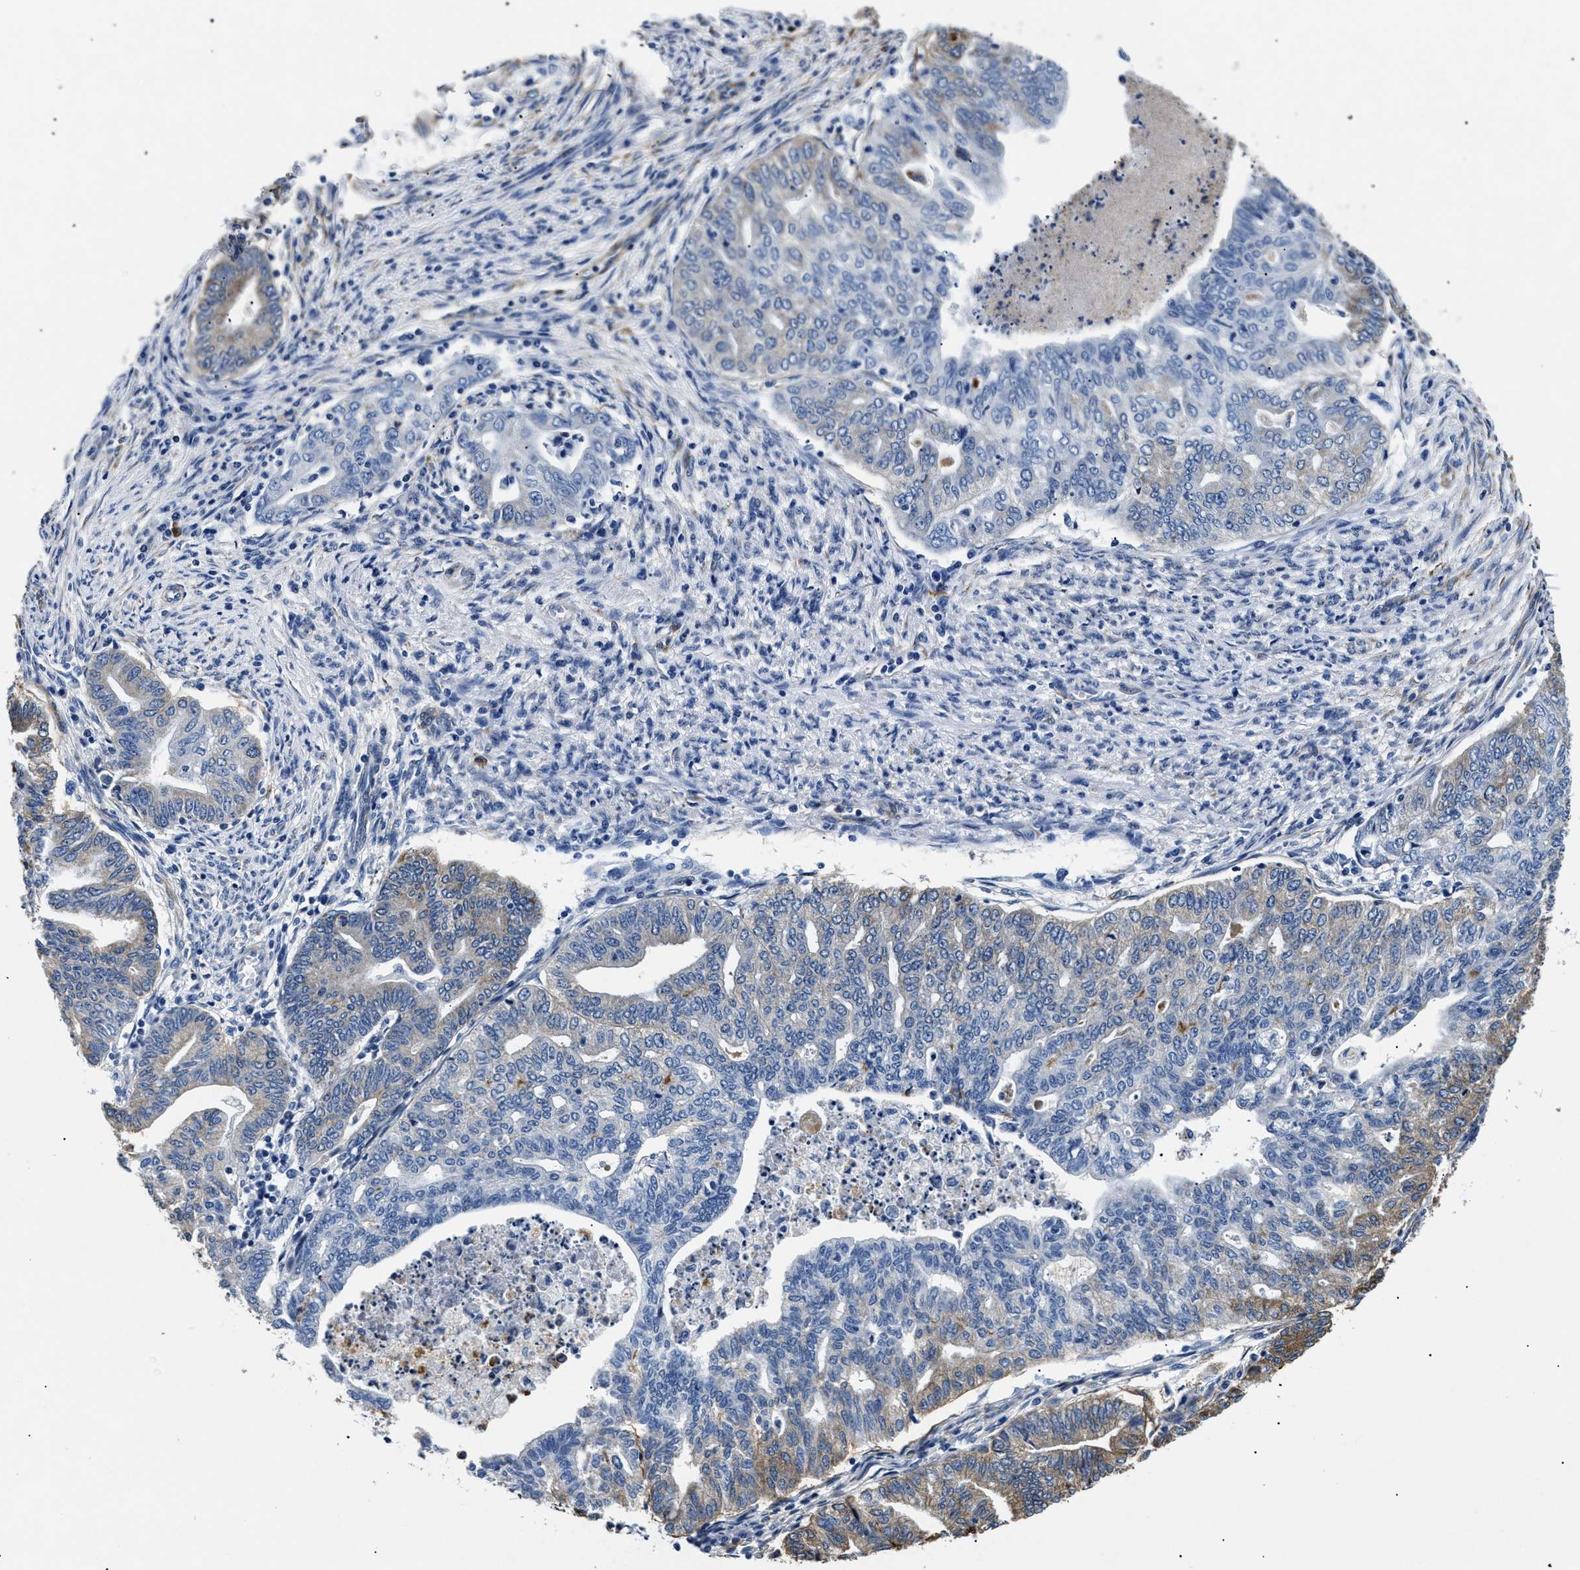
{"staining": {"intensity": "moderate", "quantity": "<25%", "location": "cytoplasmic/membranous"}, "tissue": "endometrial cancer", "cell_type": "Tumor cells", "image_type": "cancer", "snomed": [{"axis": "morphology", "description": "Adenocarcinoma, NOS"}, {"axis": "topography", "description": "Endometrium"}], "caption": "Immunohistochemical staining of human endometrial adenocarcinoma shows low levels of moderate cytoplasmic/membranous expression in approximately <25% of tumor cells.", "gene": "LAMA3", "patient": {"sex": "female", "age": 79}}